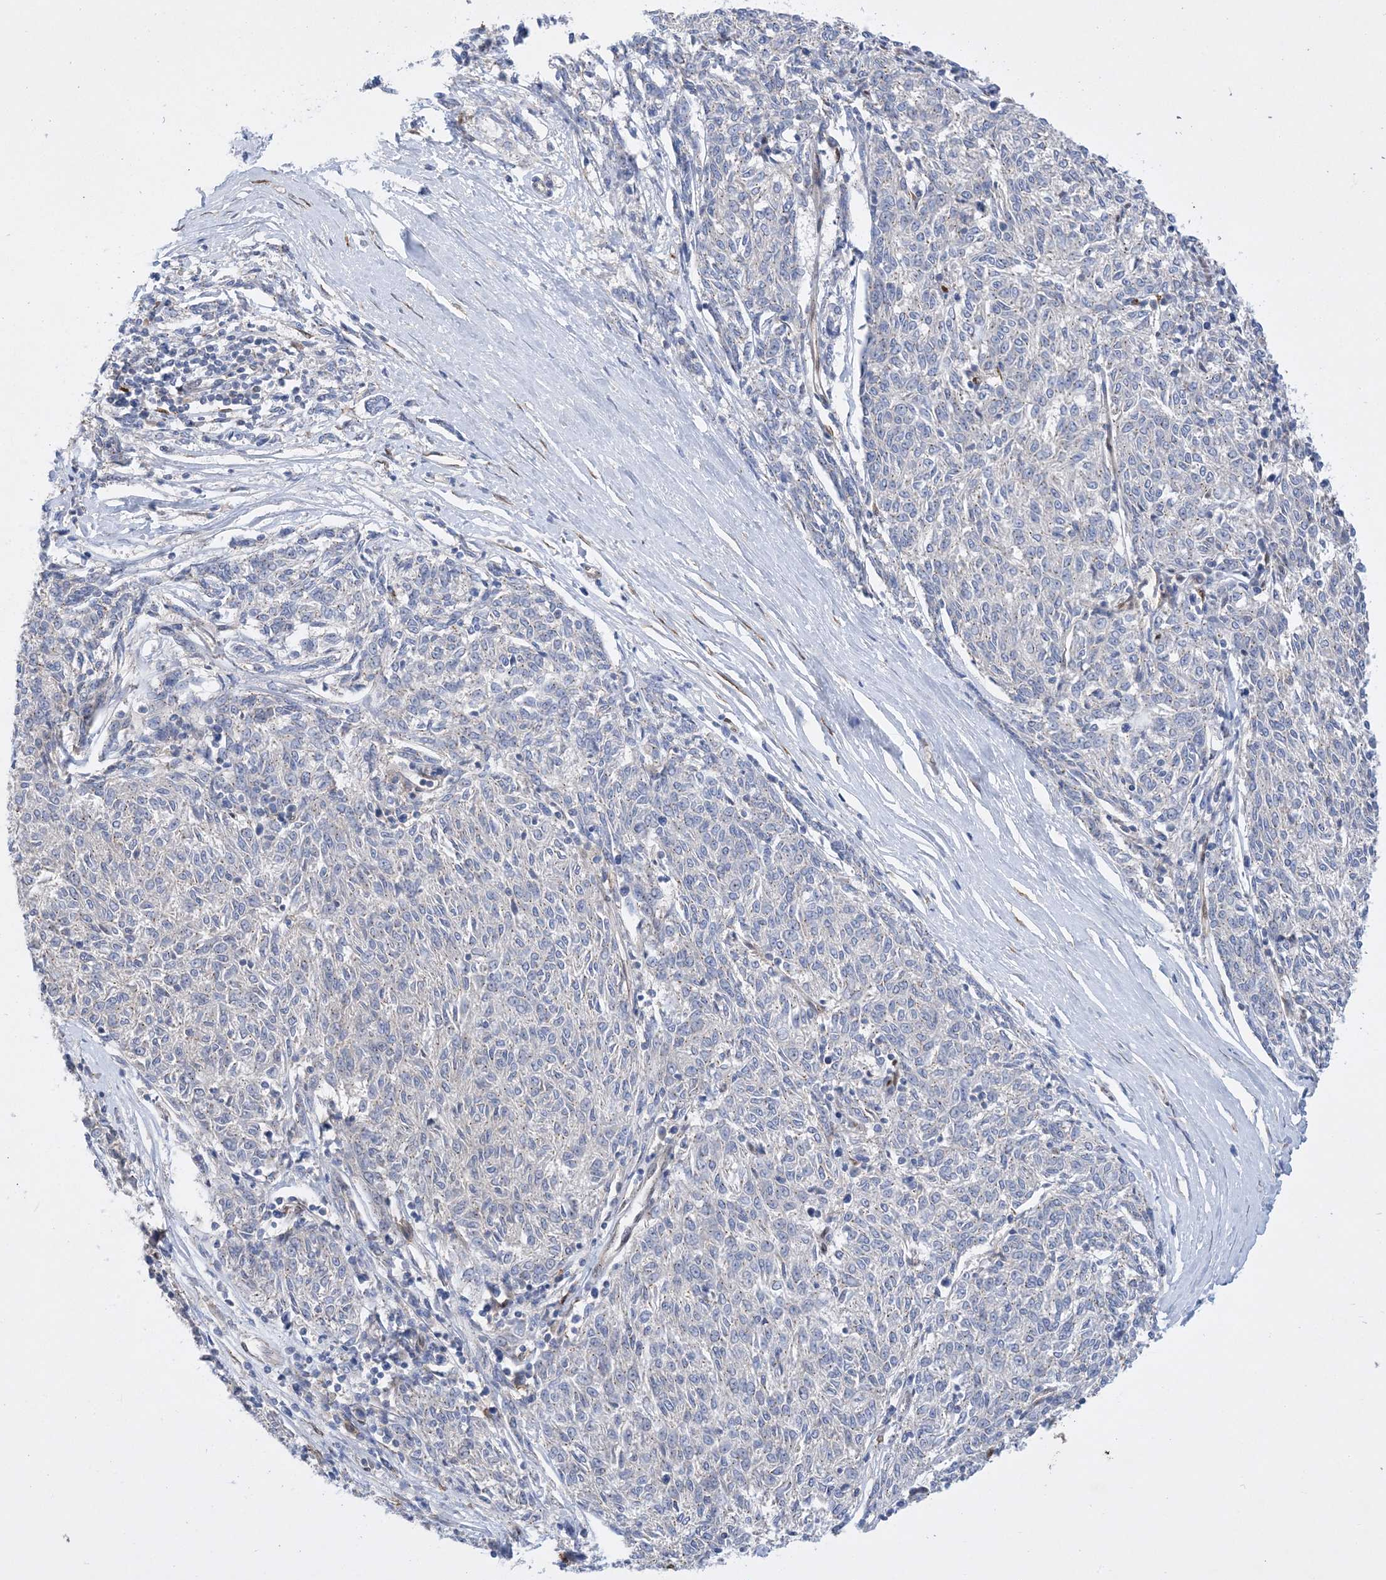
{"staining": {"intensity": "negative", "quantity": "none", "location": "none"}, "tissue": "melanoma", "cell_type": "Tumor cells", "image_type": "cancer", "snomed": [{"axis": "morphology", "description": "Malignant melanoma, NOS"}, {"axis": "topography", "description": "Skin"}], "caption": "This micrograph is of melanoma stained with immunohistochemistry to label a protein in brown with the nuclei are counter-stained blue. There is no staining in tumor cells.", "gene": "RBMS3", "patient": {"sex": "female", "age": 72}}